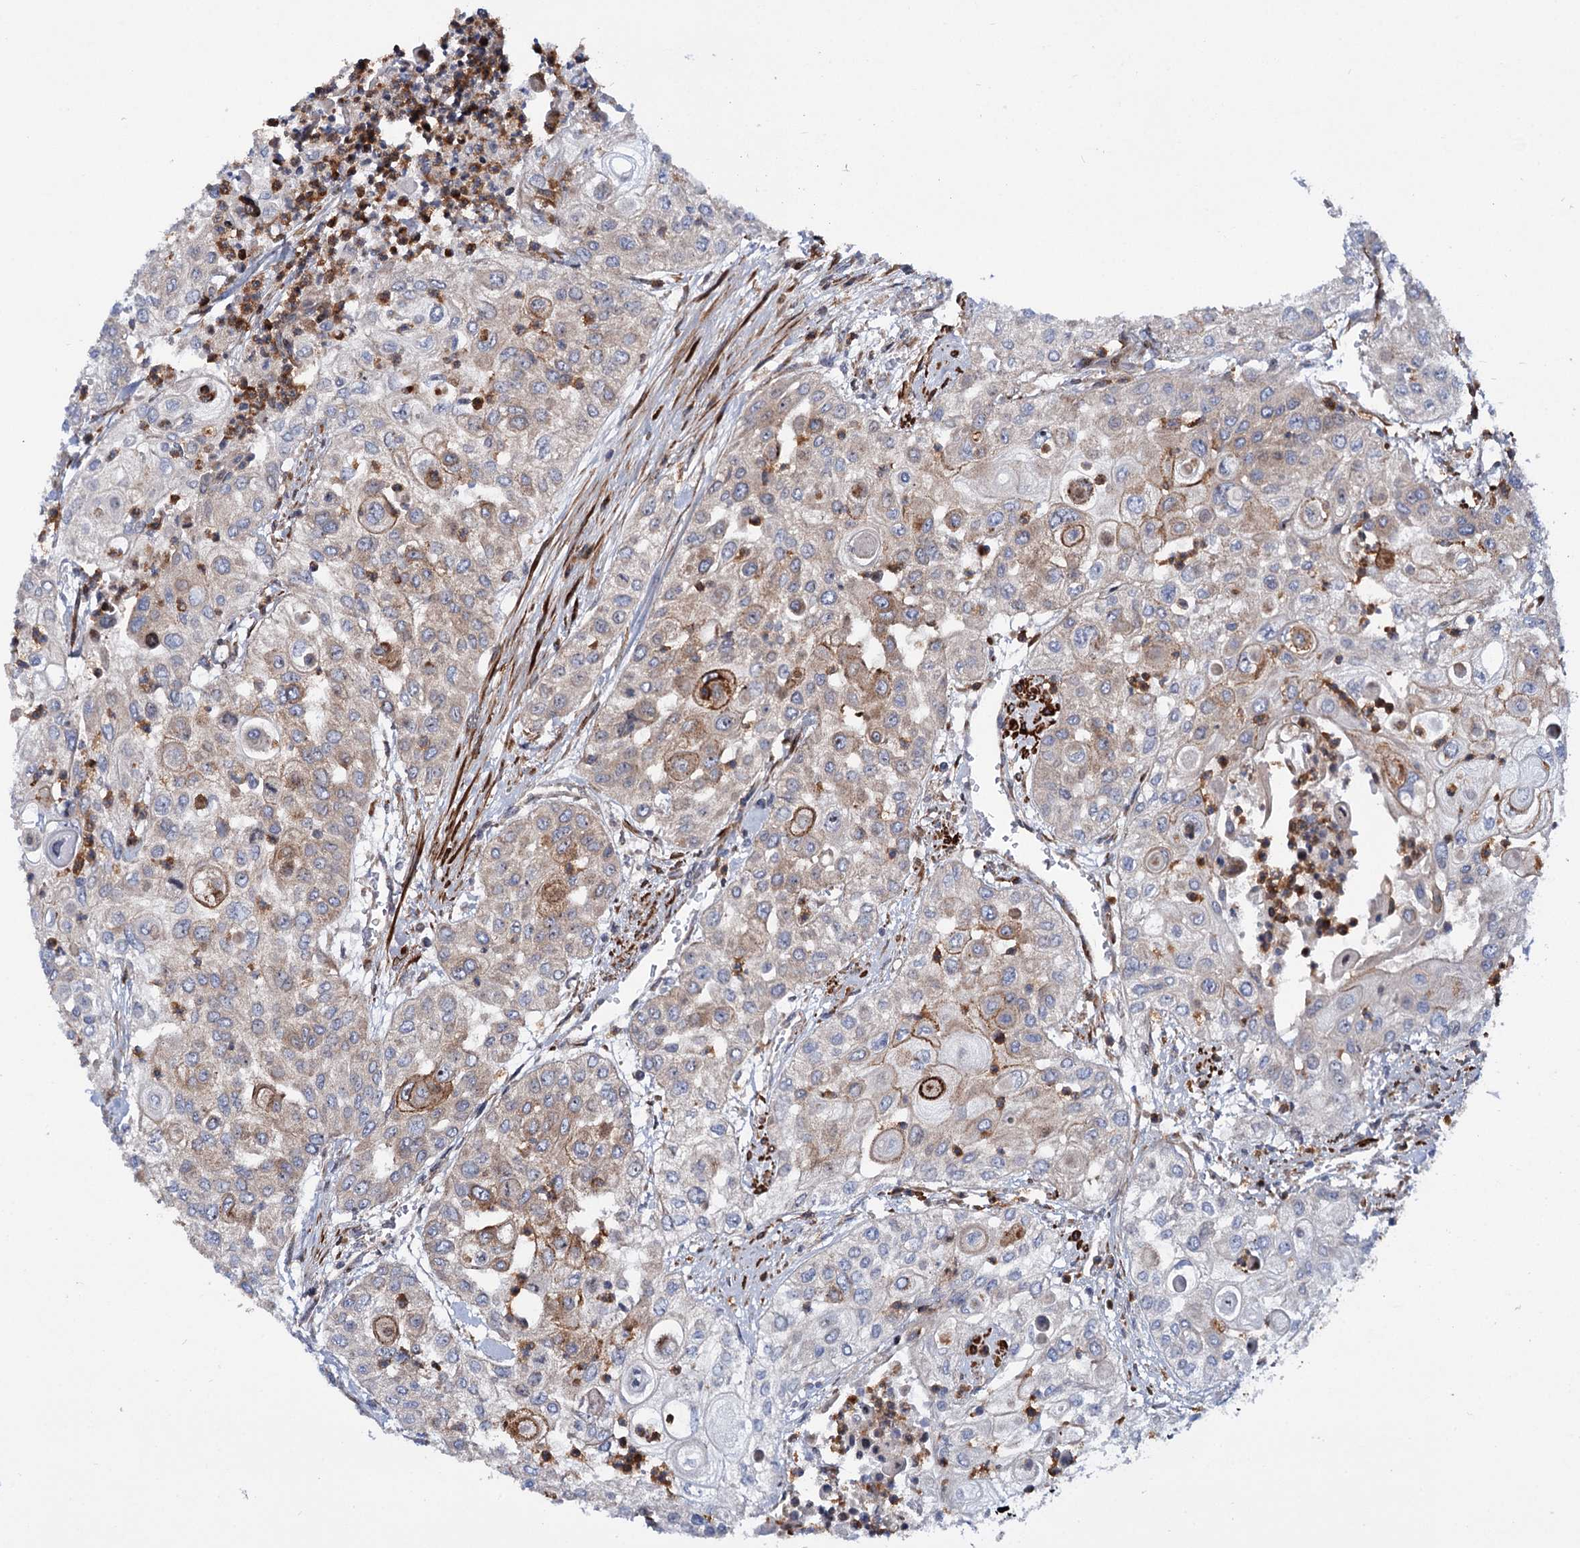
{"staining": {"intensity": "moderate", "quantity": "<25%", "location": "cytoplasmic/membranous"}, "tissue": "urothelial cancer", "cell_type": "Tumor cells", "image_type": "cancer", "snomed": [{"axis": "morphology", "description": "Urothelial carcinoma, High grade"}, {"axis": "topography", "description": "Urinary bladder"}], "caption": "Urothelial cancer was stained to show a protein in brown. There is low levels of moderate cytoplasmic/membranous positivity in approximately <25% of tumor cells. Using DAB (brown) and hematoxylin (blue) stains, captured at high magnification using brightfield microscopy.", "gene": "THAP9", "patient": {"sex": "female", "age": 79}}